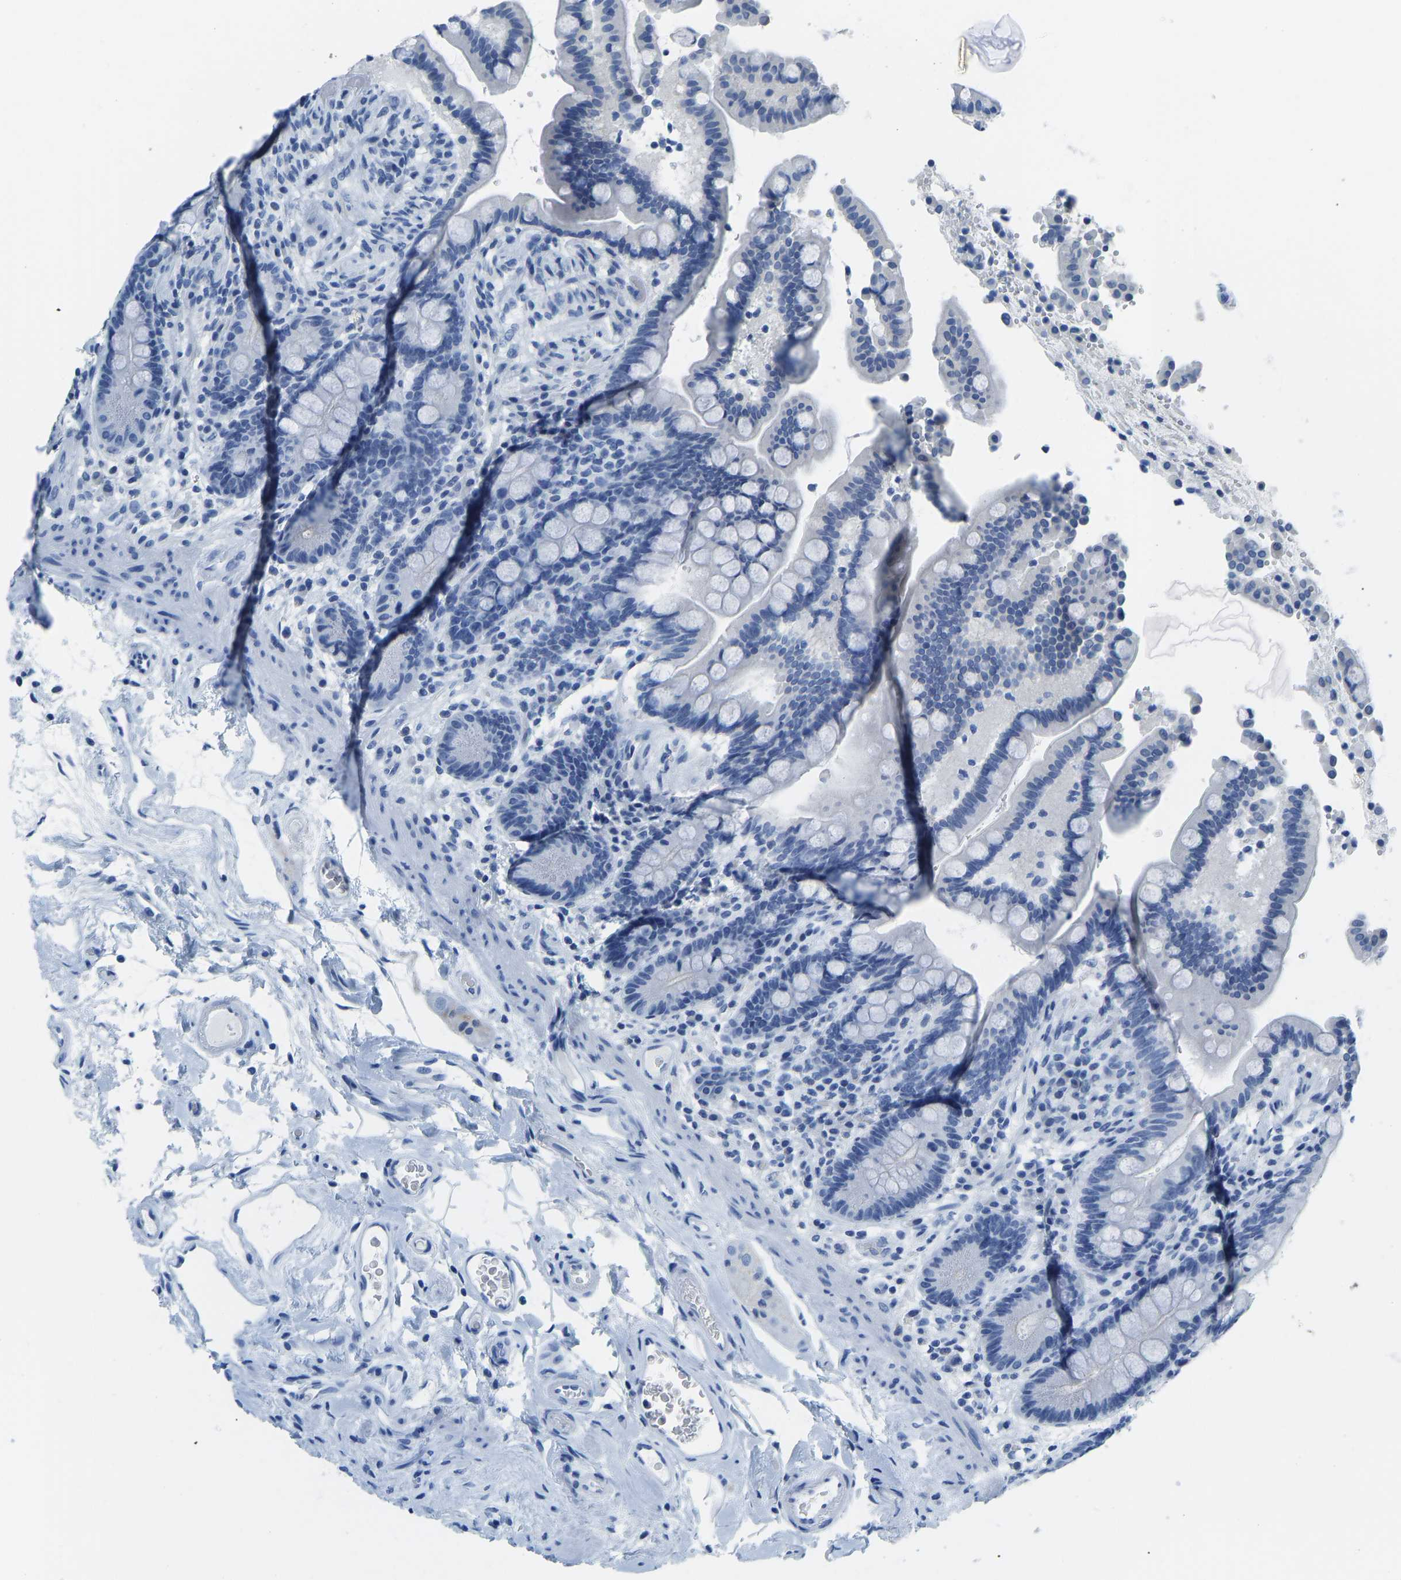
{"staining": {"intensity": "negative", "quantity": "none", "location": "none"}, "tissue": "colon", "cell_type": "Endothelial cells", "image_type": "normal", "snomed": [{"axis": "morphology", "description": "Normal tissue, NOS"}, {"axis": "topography", "description": "Colon"}], "caption": "This is a histopathology image of IHC staining of benign colon, which shows no positivity in endothelial cells.", "gene": "SERPINB3", "patient": {"sex": "male", "age": 73}}